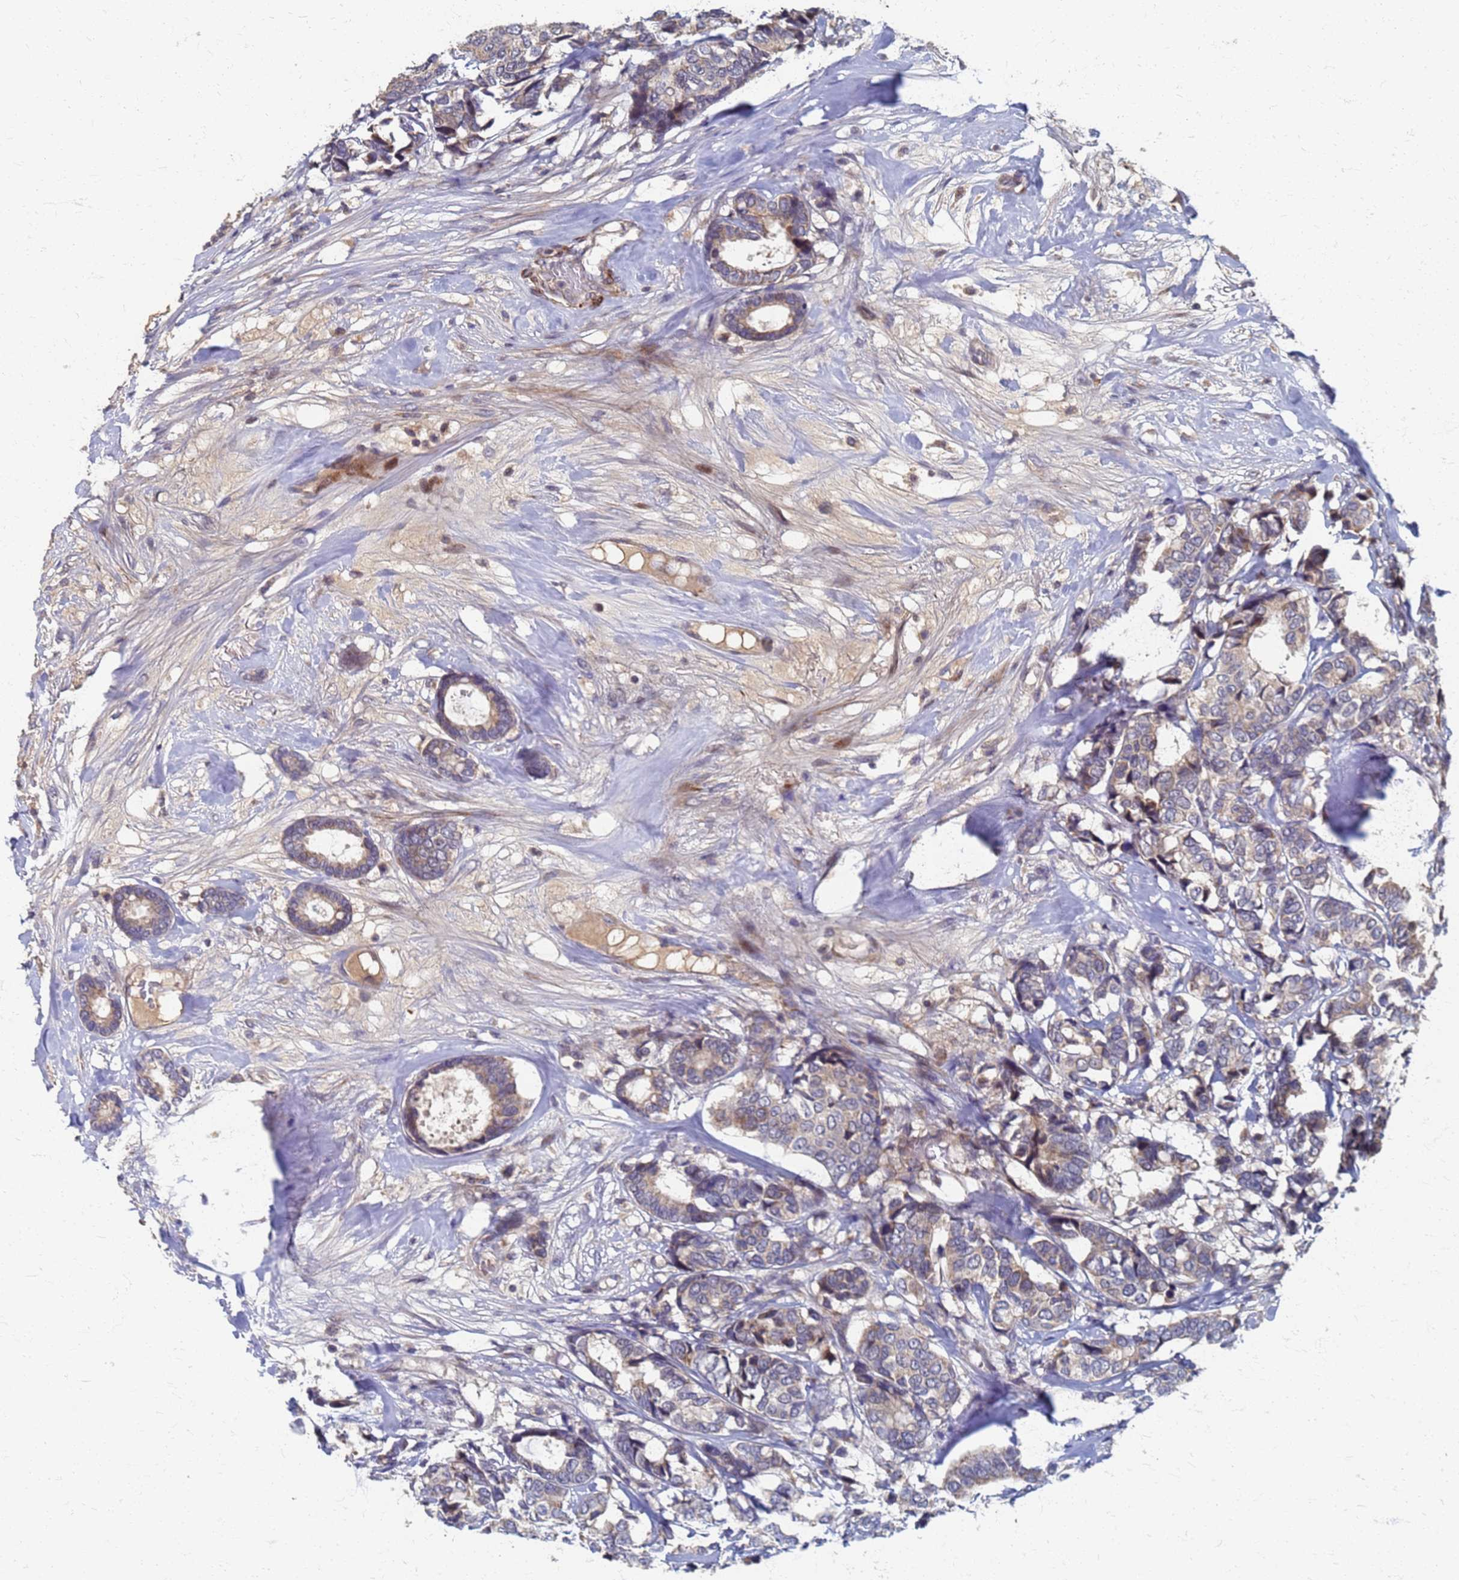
{"staining": {"intensity": "weak", "quantity": ">75%", "location": "cytoplasmic/membranous"}, "tissue": "breast cancer", "cell_type": "Tumor cells", "image_type": "cancer", "snomed": [{"axis": "morphology", "description": "Duct carcinoma"}, {"axis": "topography", "description": "Breast"}], "caption": "Weak cytoplasmic/membranous protein staining is present in about >75% of tumor cells in breast cancer (intraductal carcinoma).", "gene": "ATPAF1", "patient": {"sex": "female", "age": 87}}